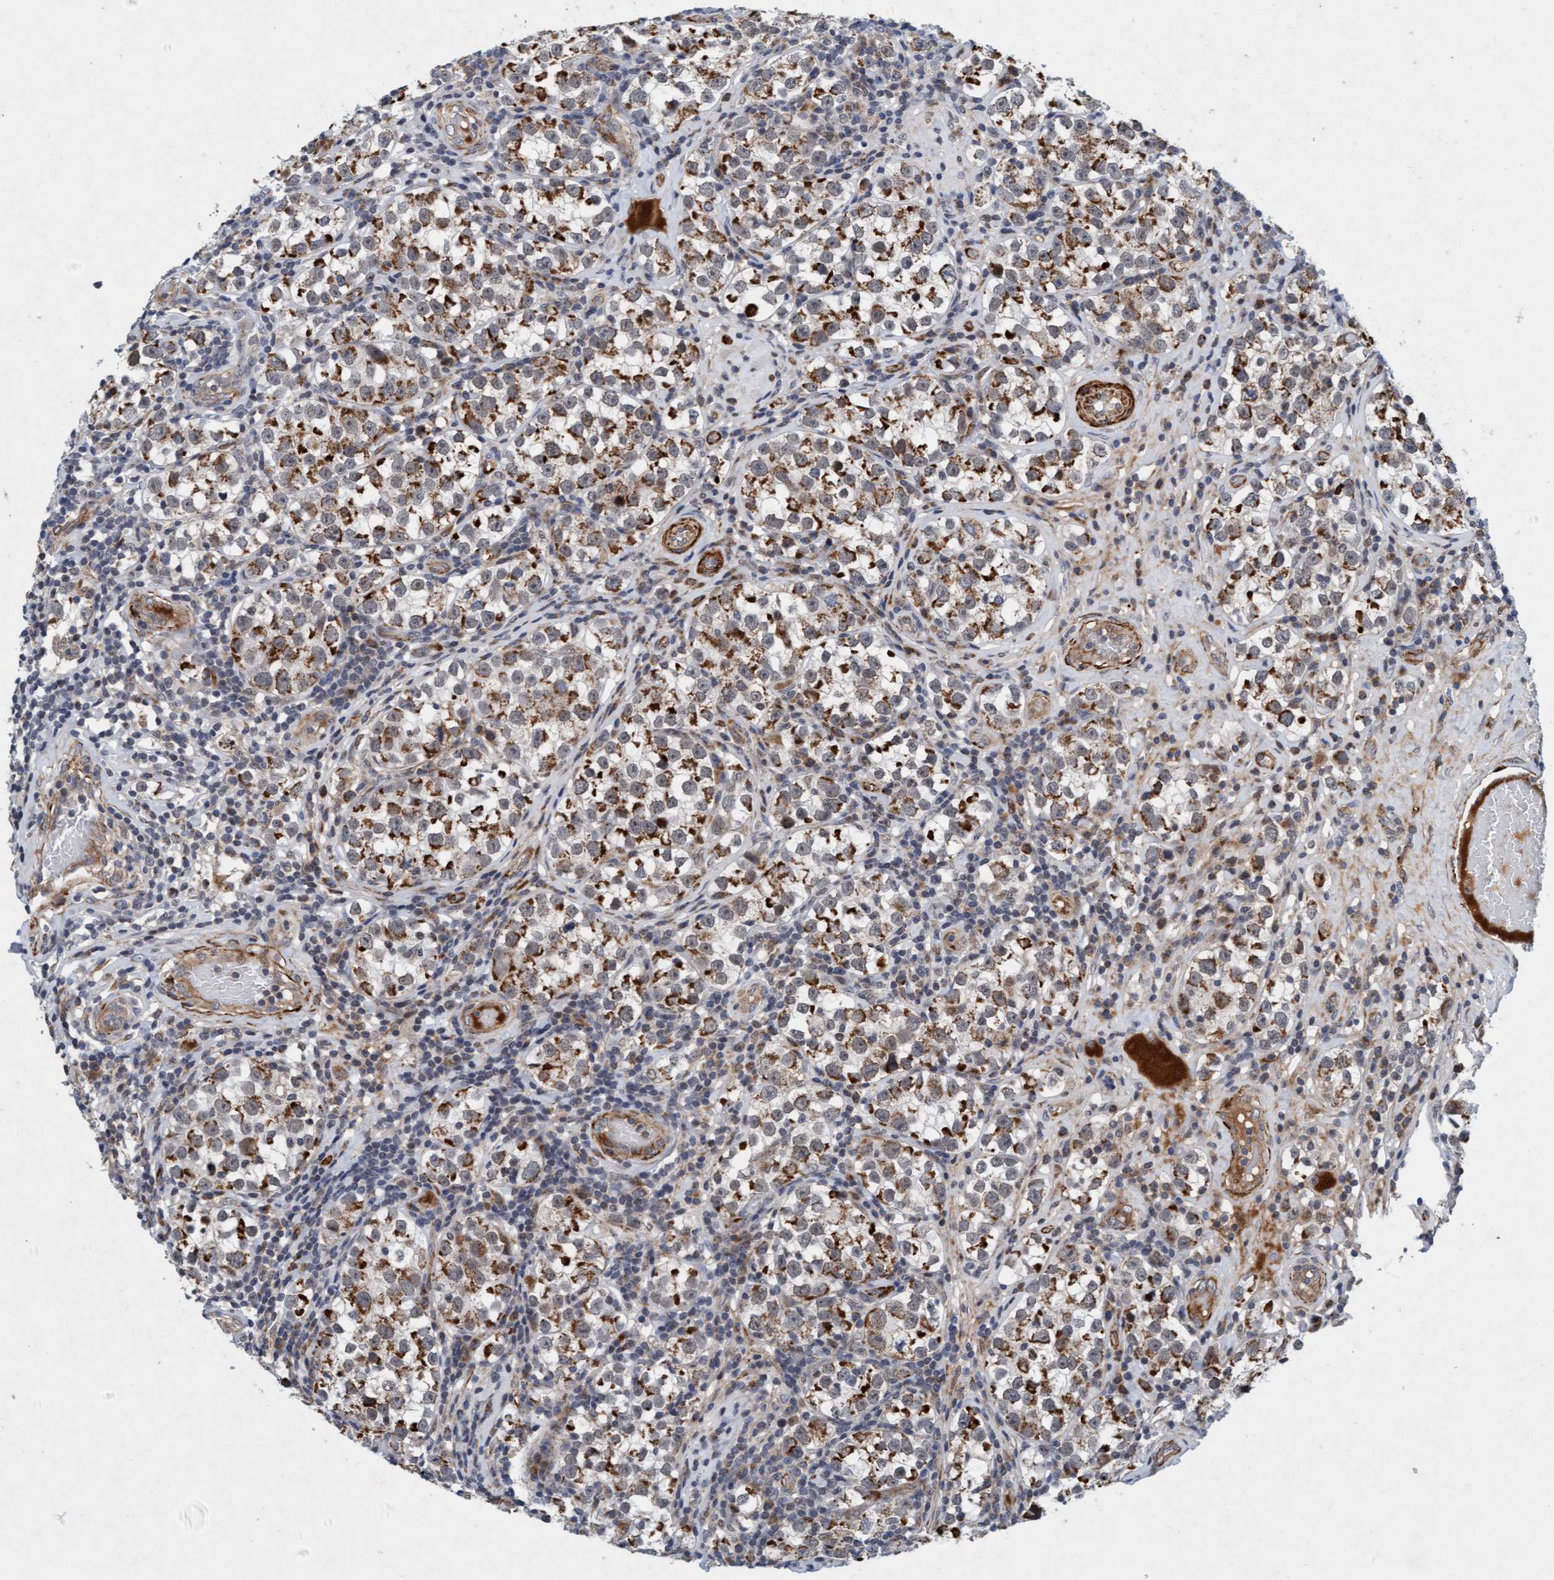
{"staining": {"intensity": "moderate", "quantity": ">75%", "location": "cytoplasmic/membranous"}, "tissue": "testis cancer", "cell_type": "Tumor cells", "image_type": "cancer", "snomed": [{"axis": "morphology", "description": "Normal tissue, NOS"}, {"axis": "morphology", "description": "Seminoma, NOS"}, {"axis": "topography", "description": "Testis"}], "caption": "Immunohistochemical staining of human testis seminoma displays moderate cytoplasmic/membranous protein expression in about >75% of tumor cells. Using DAB (brown) and hematoxylin (blue) stains, captured at high magnification using brightfield microscopy.", "gene": "TMEM70", "patient": {"sex": "male", "age": 43}}